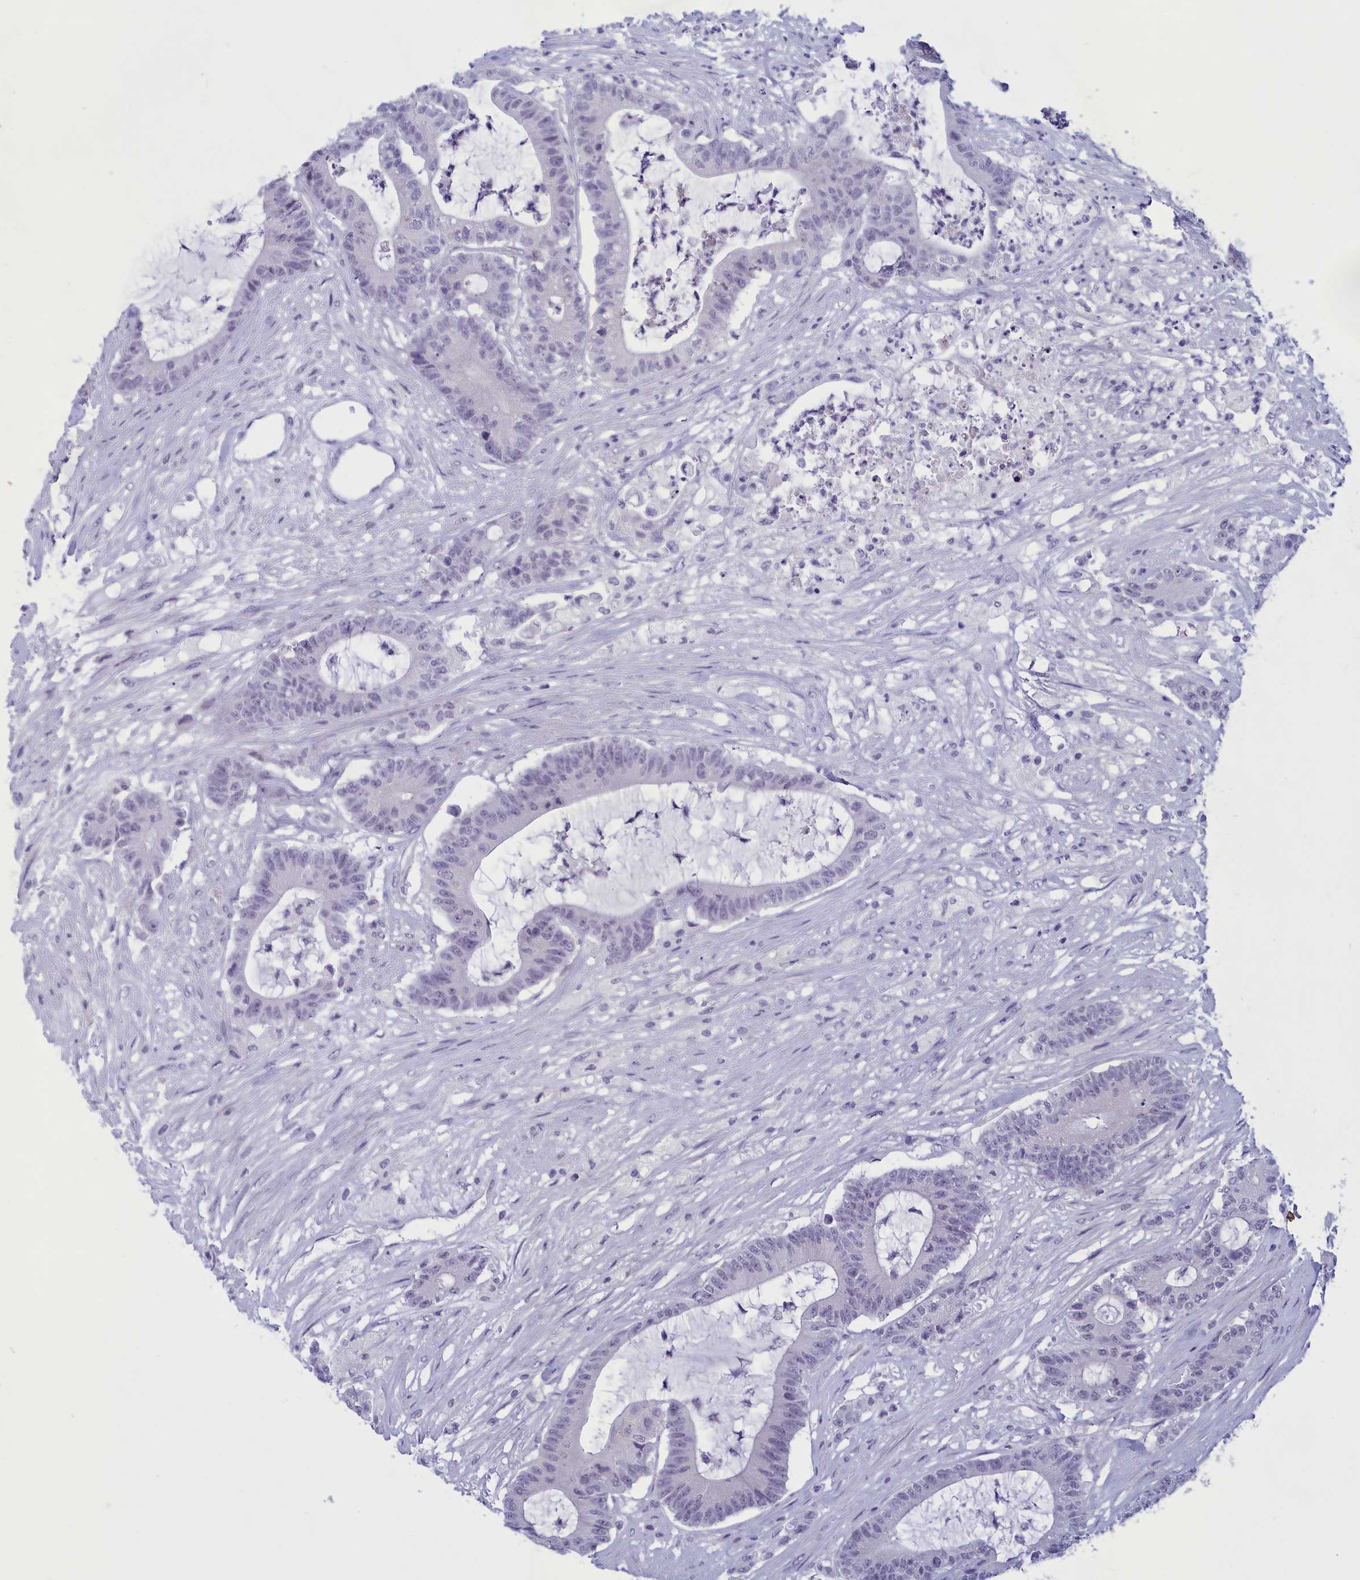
{"staining": {"intensity": "negative", "quantity": "none", "location": "none"}, "tissue": "colorectal cancer", "cell_type": "Tumor cells", "image_type": "cancer", "snomed": [{"axis": "morphology", "description": "Adenocarcinoma, NOS"}, {"axis": "topography", "description": "Colon"}], "caption": "Colorectal adenocarcinoma was stained to show a protein in brown. There is no significant expression in tumor cells.", "gene": "ELOA2", "patient": {"sex": "female", "age": 84}}